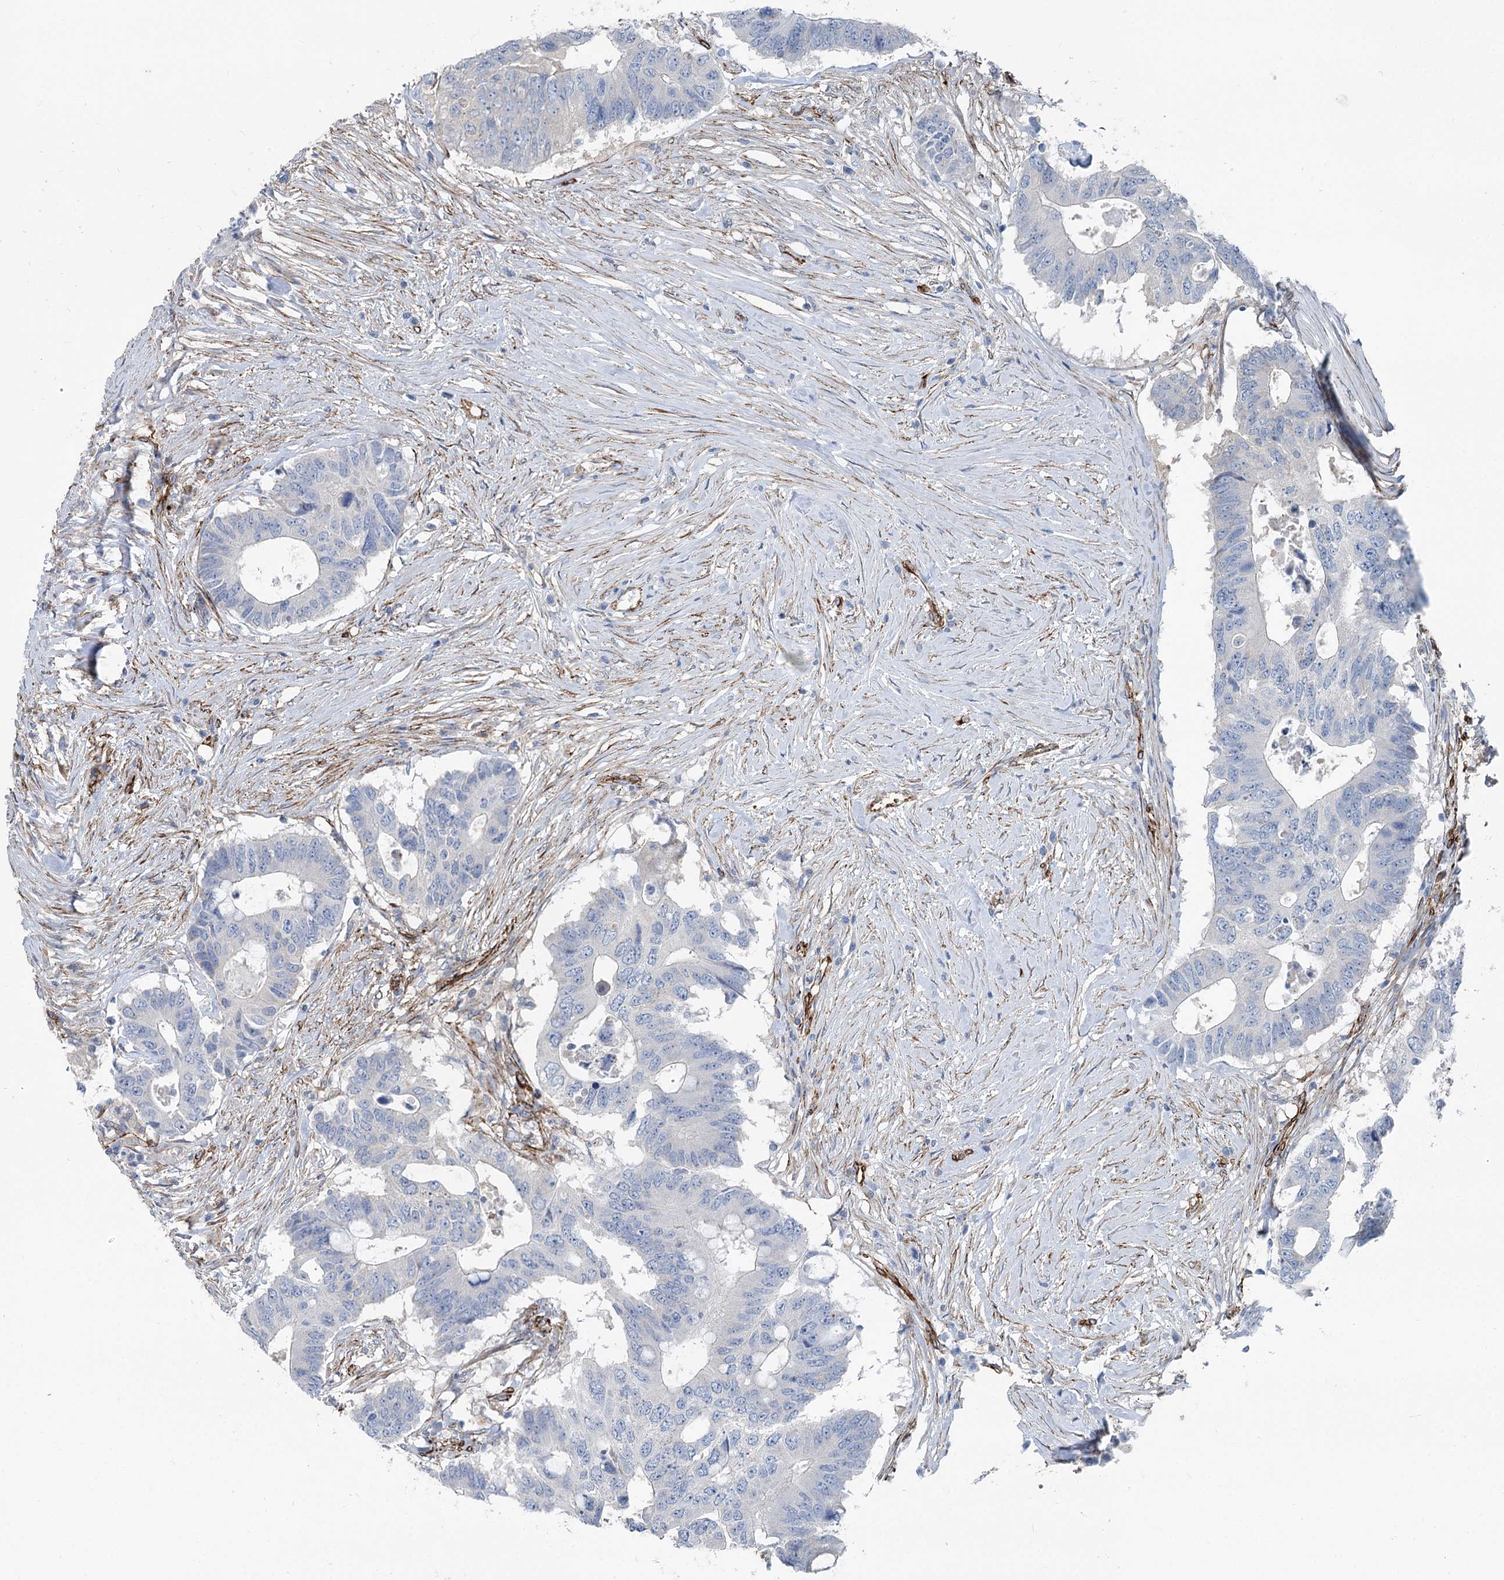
{"staining": {"intensity": "negative", "quantity": "none", "location": "none"}, "tissue": "colorectal cancer", "cell_type": "Tumor cells", "image_type": "cancer", "snomed": [{"axis": "morphology", "description": "Adenocarcinoma, NOS"}, {"axis": "topography", "description": "Colon"}], "caption": "DAB immunohistochemical staining of human colorectal cancer displays no significant positivity in tumor cells.", "gene": "IQSEC1", "patient": {"sex": "male", "age": 71}}